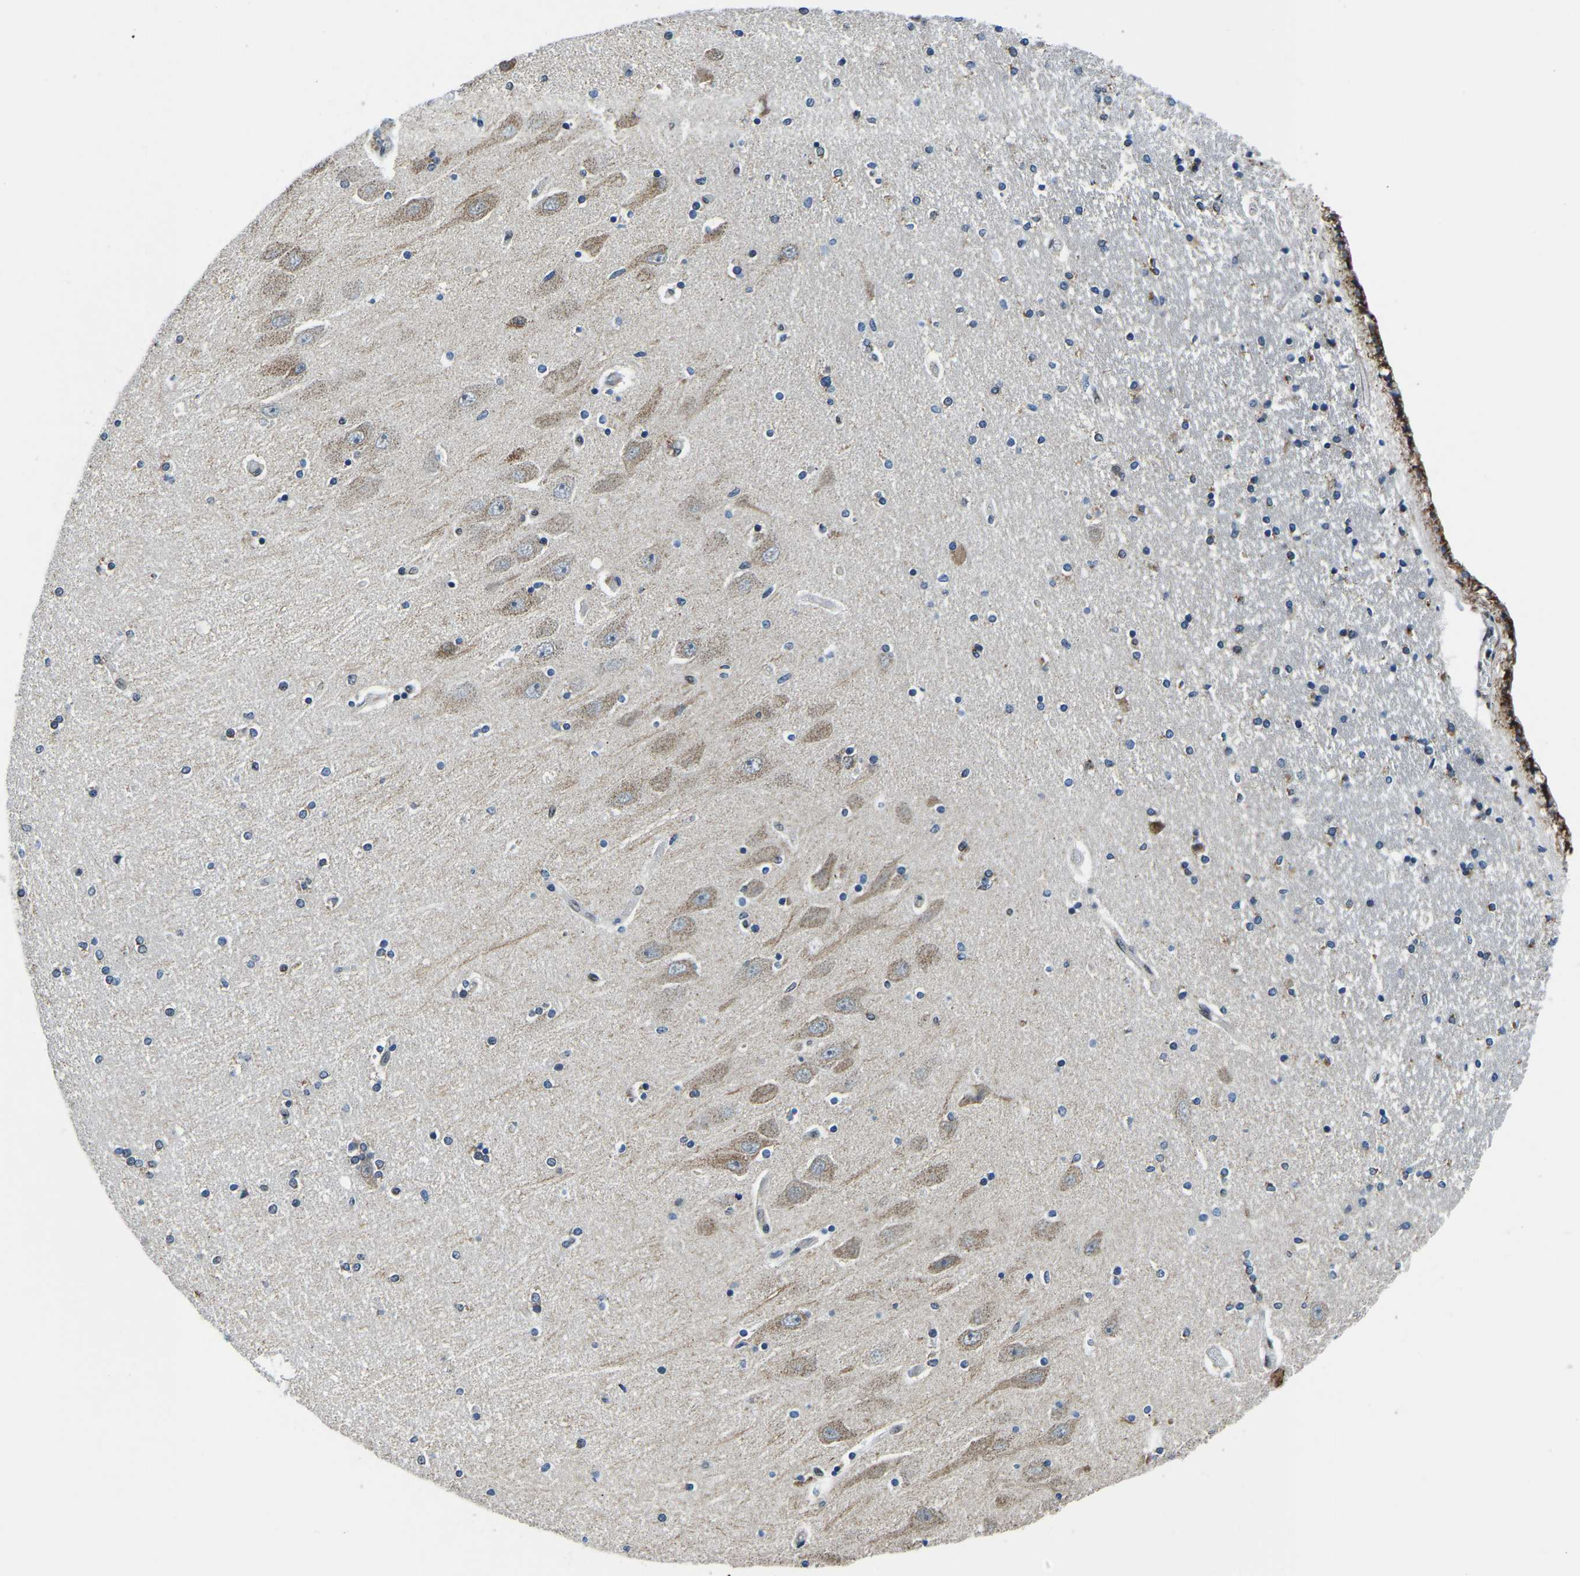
{"staining": {"intensity": "negative", "quantity": "none", "location": "none"}, "tissue": "hippocampus", "cell_type": "Glial cells", "image_type": "normal", "snomed": [{"axis": "morphology", "description": "Normal tissue, NOS"}, {"axis": "topography", "description": "Hippocampus"}], "caption": "This is an immunohistochemistry photomicrograph of unremarkable human hippocampus. There is no positivity in glial cells.", "gene": "BNIP3L", "patient": {"sex": "female", "age": 54}}